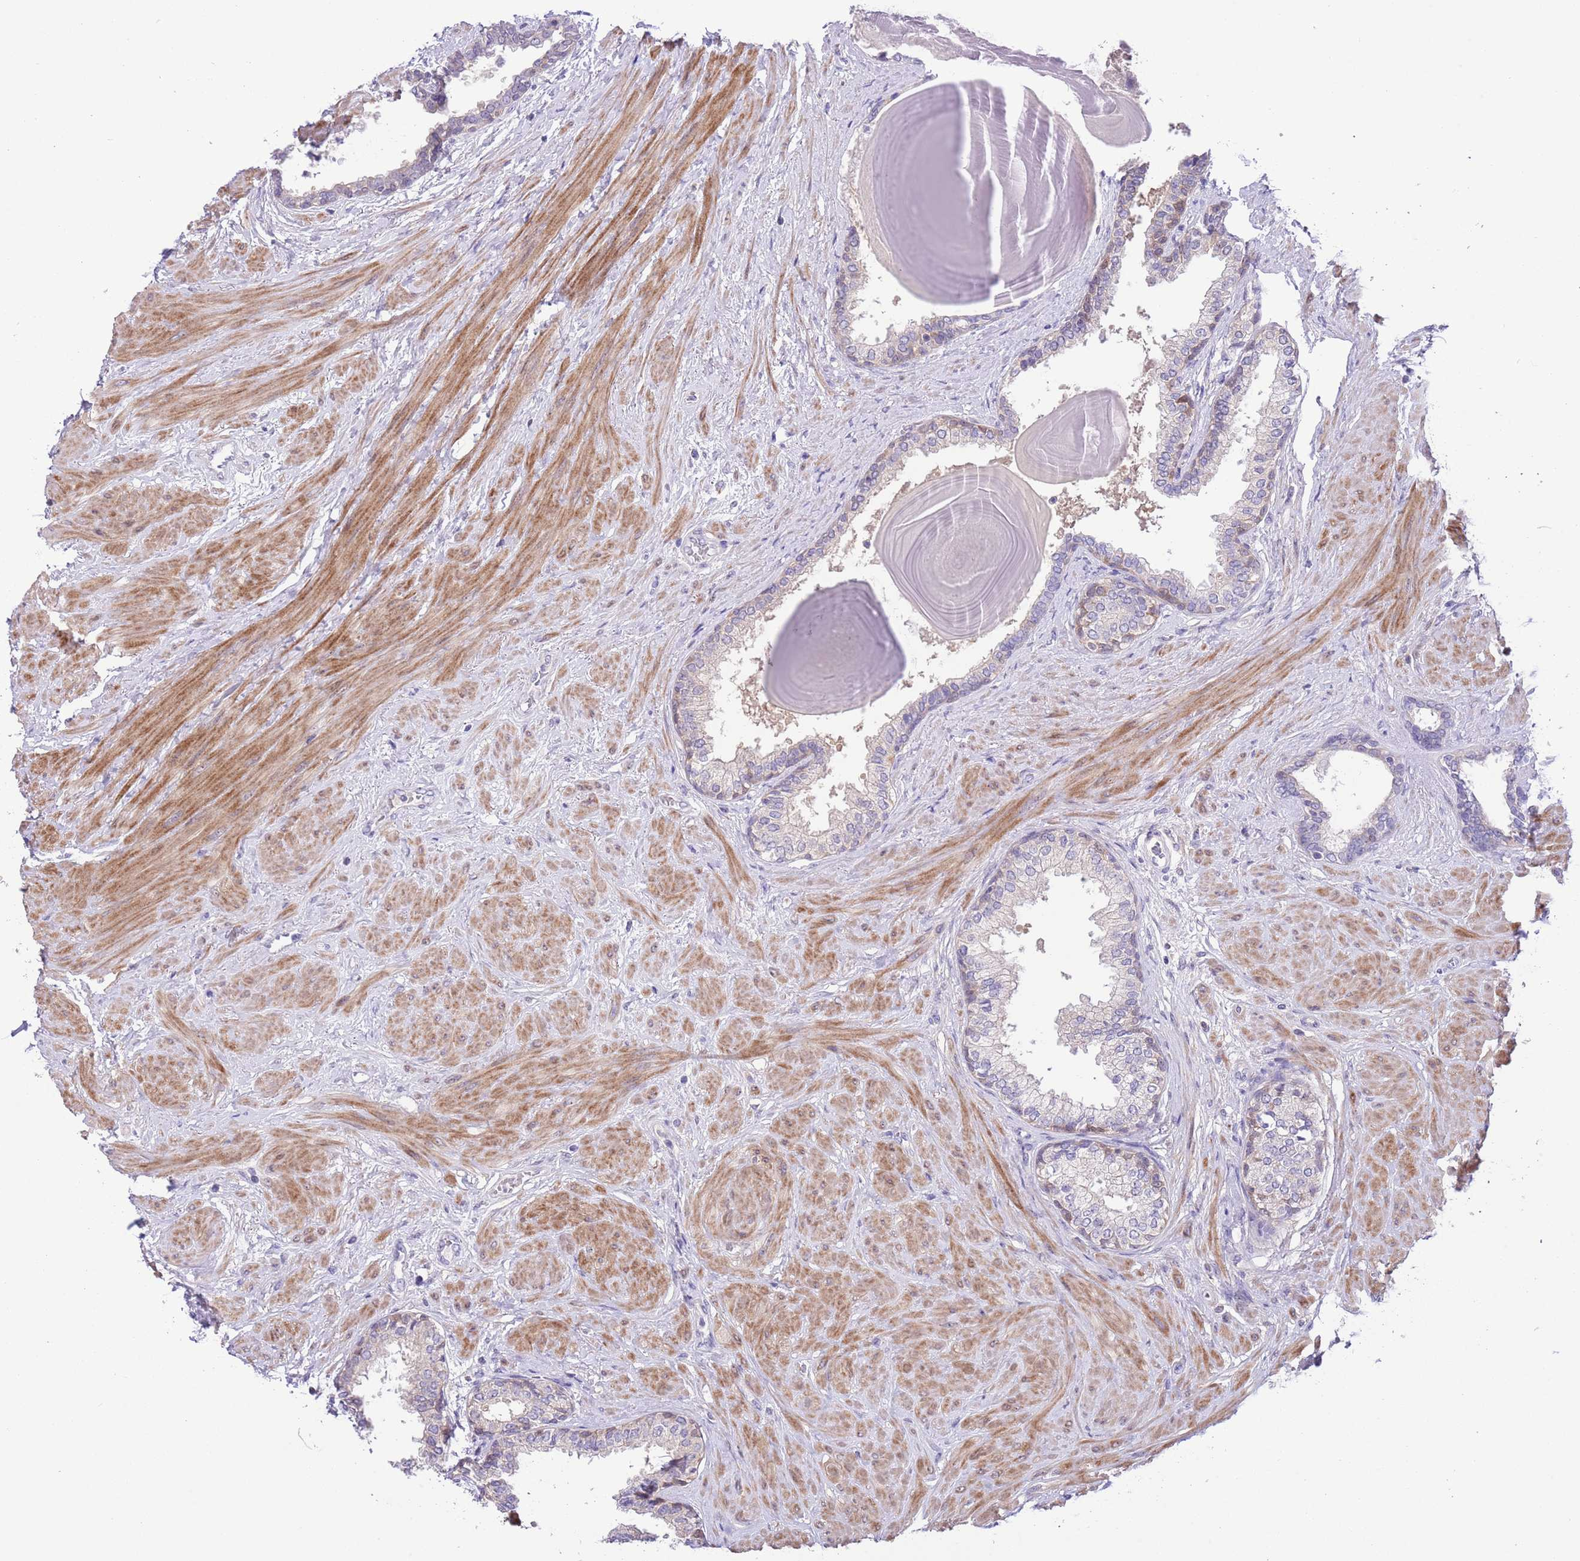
{"staining": {"intensity": "weak", "quantity": "<25%", "location": "cytoplasmic/membranous"}, "tissue": "prostate", "cell_type": "Glandular cells", "image_type": "normal", "snomed": [{"axis": "morphology", "description": "Normal tissue, NOS"}, {"axis": "topography", "description": "Prostate"}], "caption": "Protein analysis of benign prostate displays no significant staining in glandular cells. (DAB (3,3'-diaminobenzidine) IHC, high magnification).", "gene": "PRR32", "patient": {"sex": "male", "age": 48}}